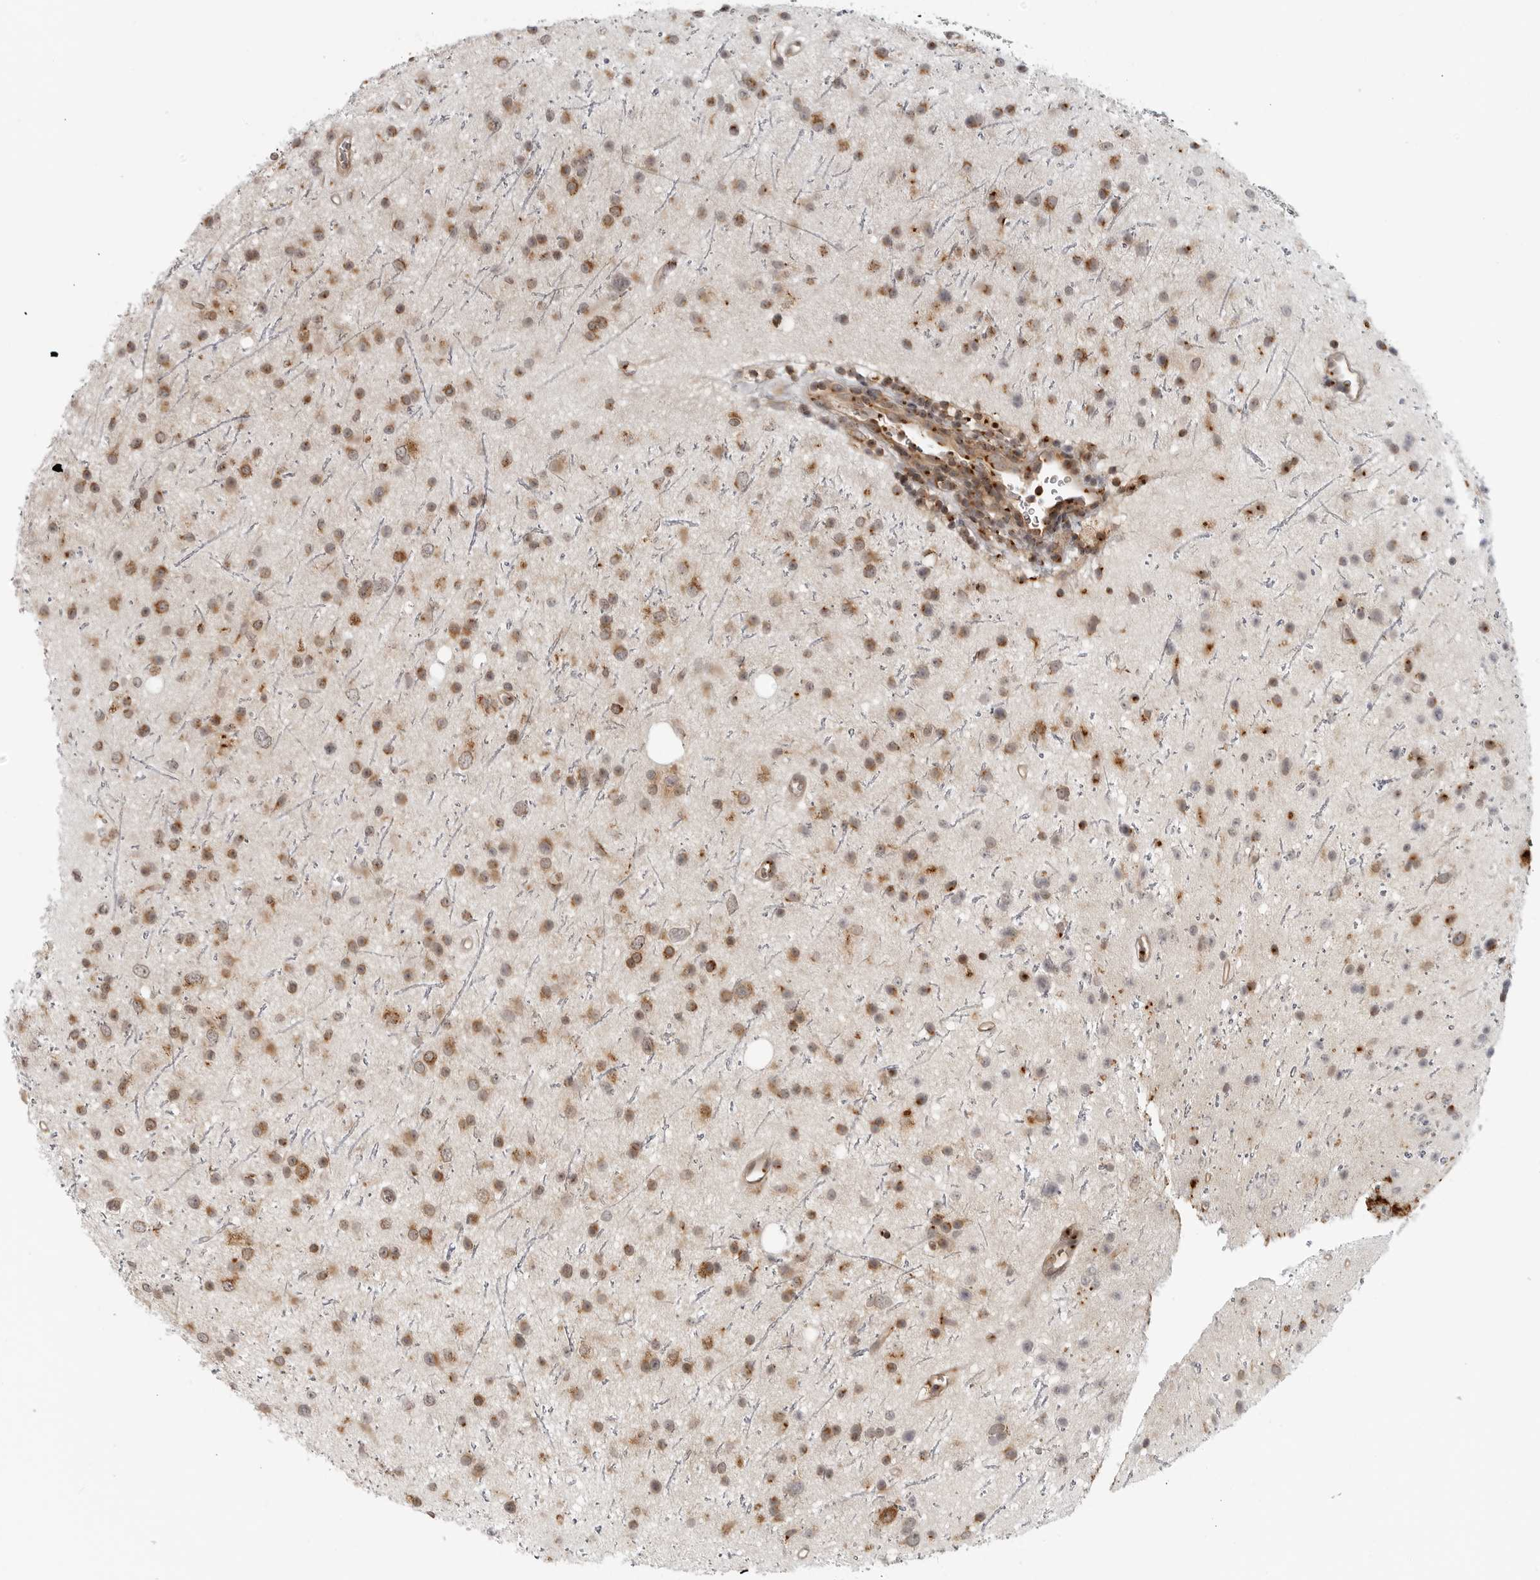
{"staining": {"intensity": "moderate", "quantity": ">75%", "location": "cytoplasmic/membranous"}, "tissue": "glioma", "cell_type": "Tumor cells", "image_type": "cancer", "snomed": [{"axis": "morphology", "description": "Glioma, malignant, Low grade"}, {"axis": "topography", "description": "Cerebral cortex"}], "caption": "The immunohistochemical stain highlights moderate cytoplasmic/membranous staining in tumor cells of glioma tissue.", "gene": "COPA", "patient": {"sex": "female", "age": 39}}